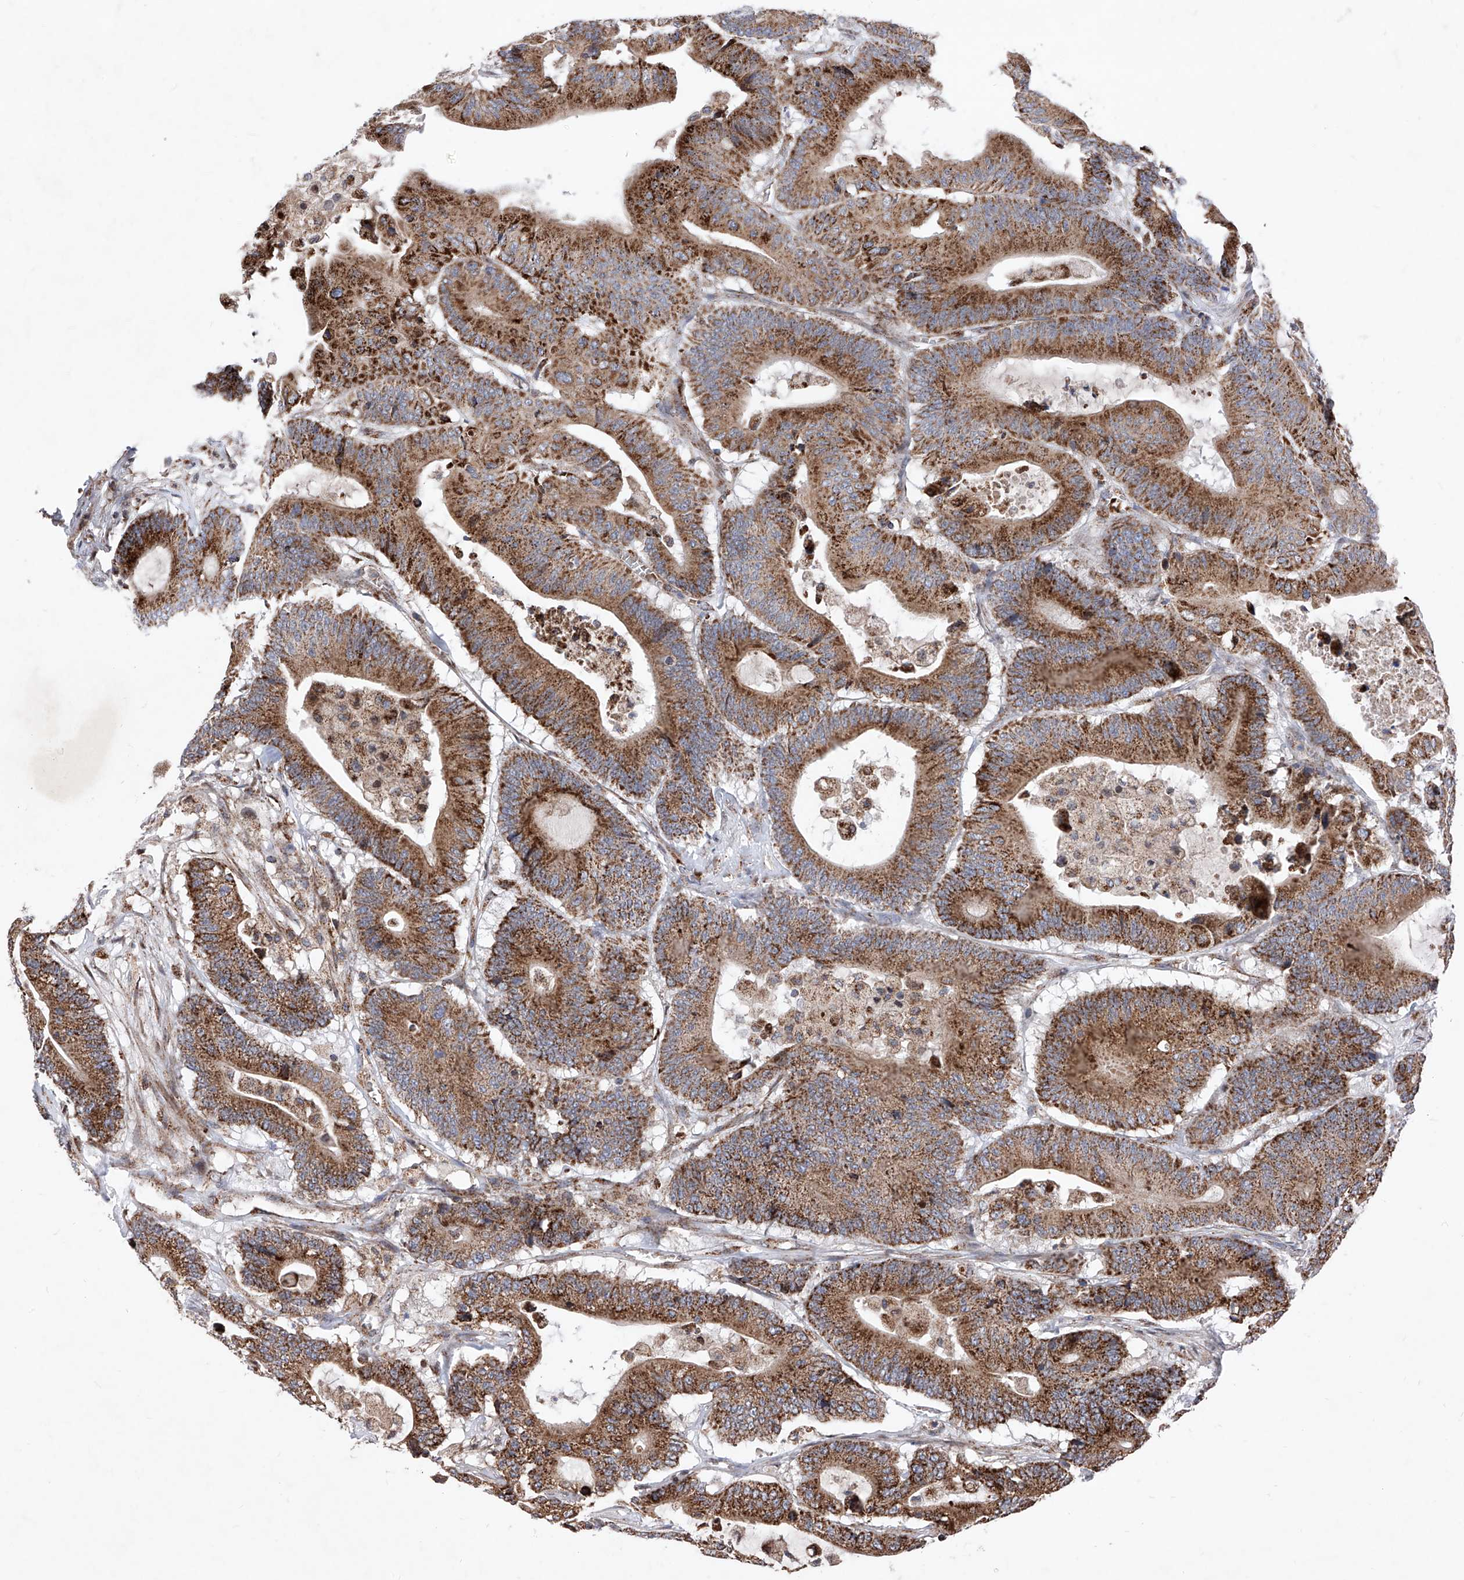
{"staining": {"intensity": "strong", "quantity": ">75%", "location": "cytoplasmic/membranous"}, "tissue": "colorectal cancer", "cell_type": "Tumor cells", "image_type": "cancer", "snomed": [{"axis": "morphology", "description": "Adenocarcinoma, NOS"}, {"axis": "topography", "description": "Colon"}], "caption": "Adenocarcinoma (colorectal) tissue demonstrates strong cytoplasmic/membranous staining in approximately >75% of tumor cells", "gene": "SEMA6A", "patient": {"sex": "female", "age": 84}}